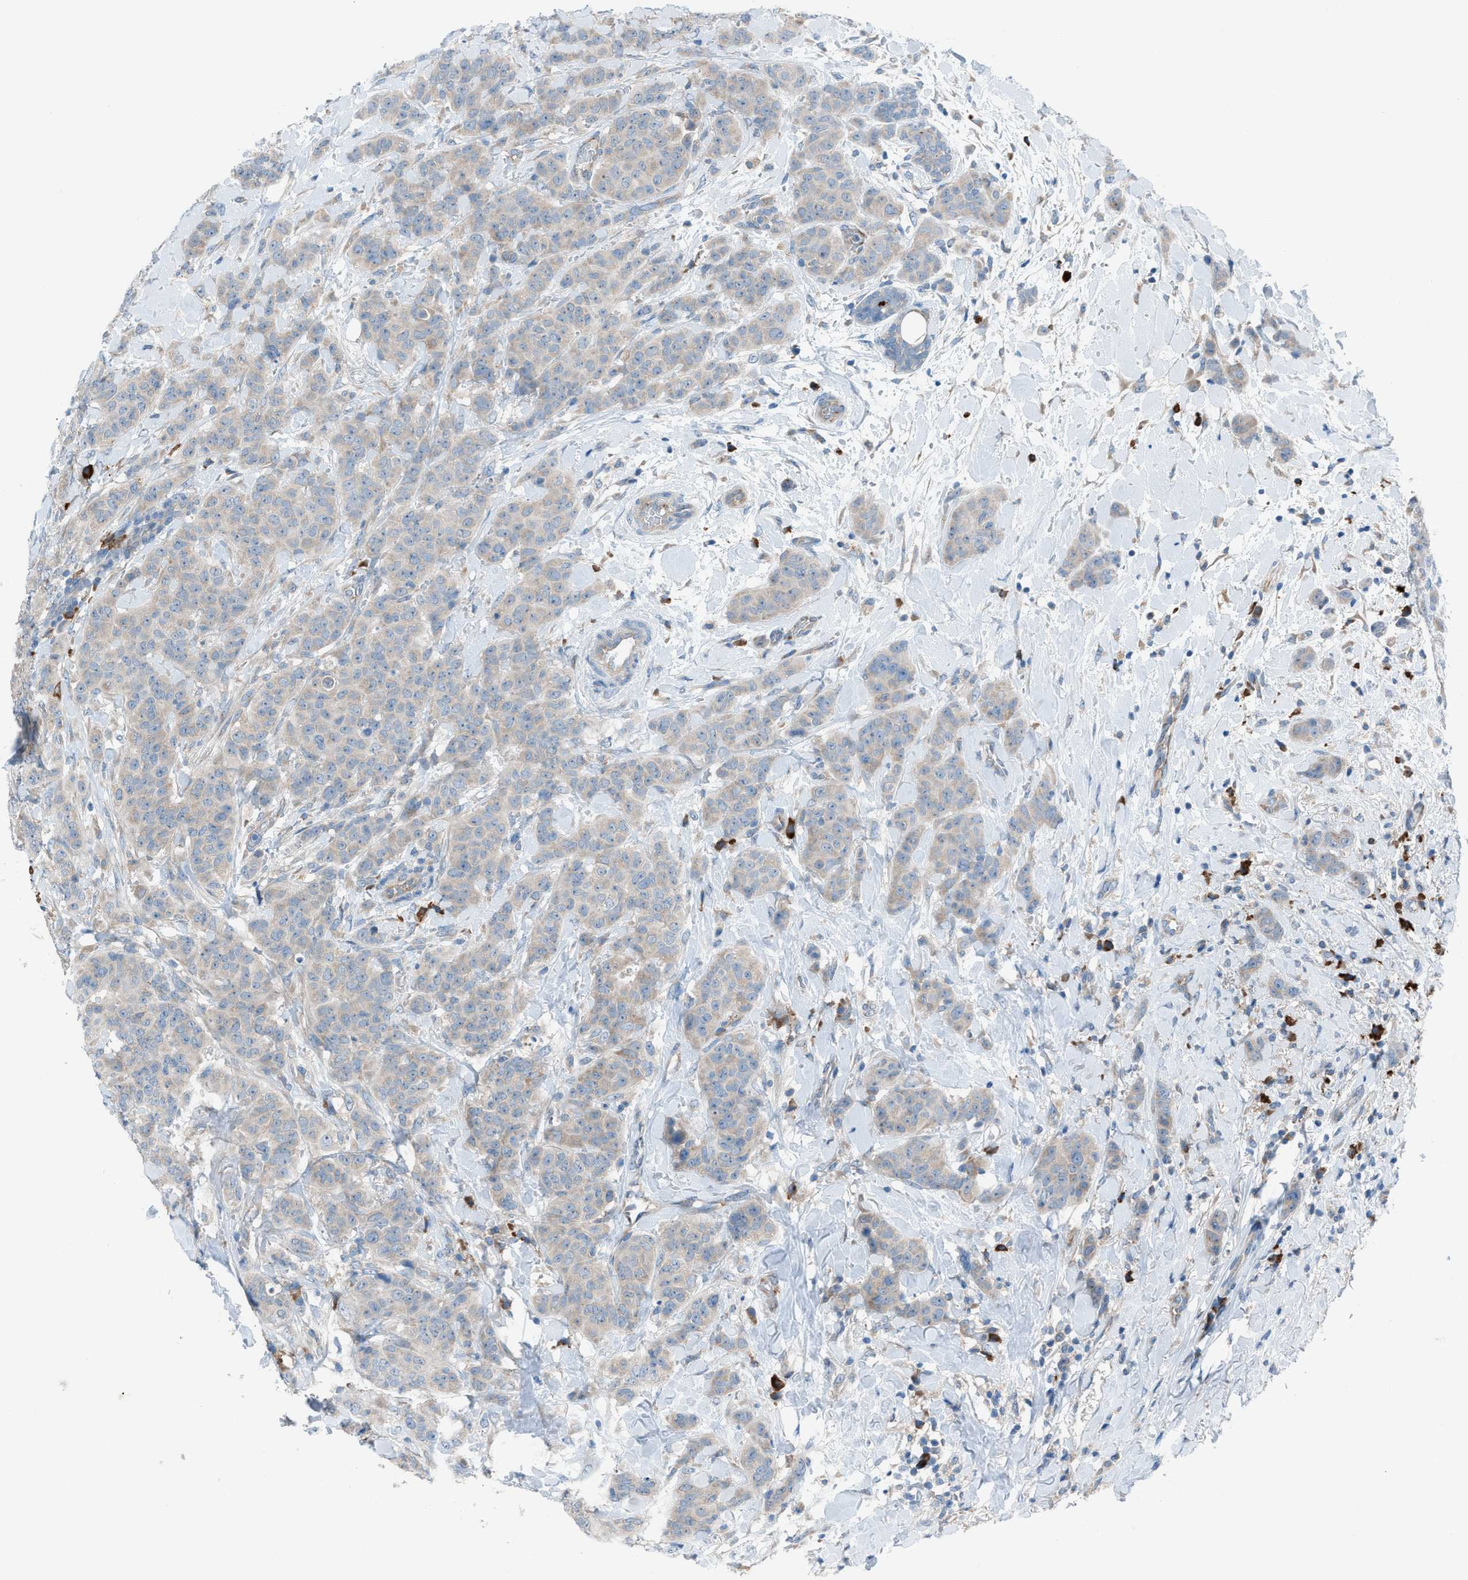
{"staining": {"intensity": "weak", "quantity": "<25%", "location": "cytoplasmic/membranous"}, "tissue": "breast cancer", "cell_type": "Tumor cells", "image_type": "cancer", "snomed": [{"axis": "morphology", "description": "Normal tissue, NOS"}, {"axis": "morphology", "description": "Duct carcinoma"}, {"axis": "topography", "description": "Breast"}], "caption": "DAB immunohistochemical staining of breast intraductal carcinoma displays no significant expression in tumor cells.", "gene": "HEG1", "patient": {"sex": "female", "age": 40}}